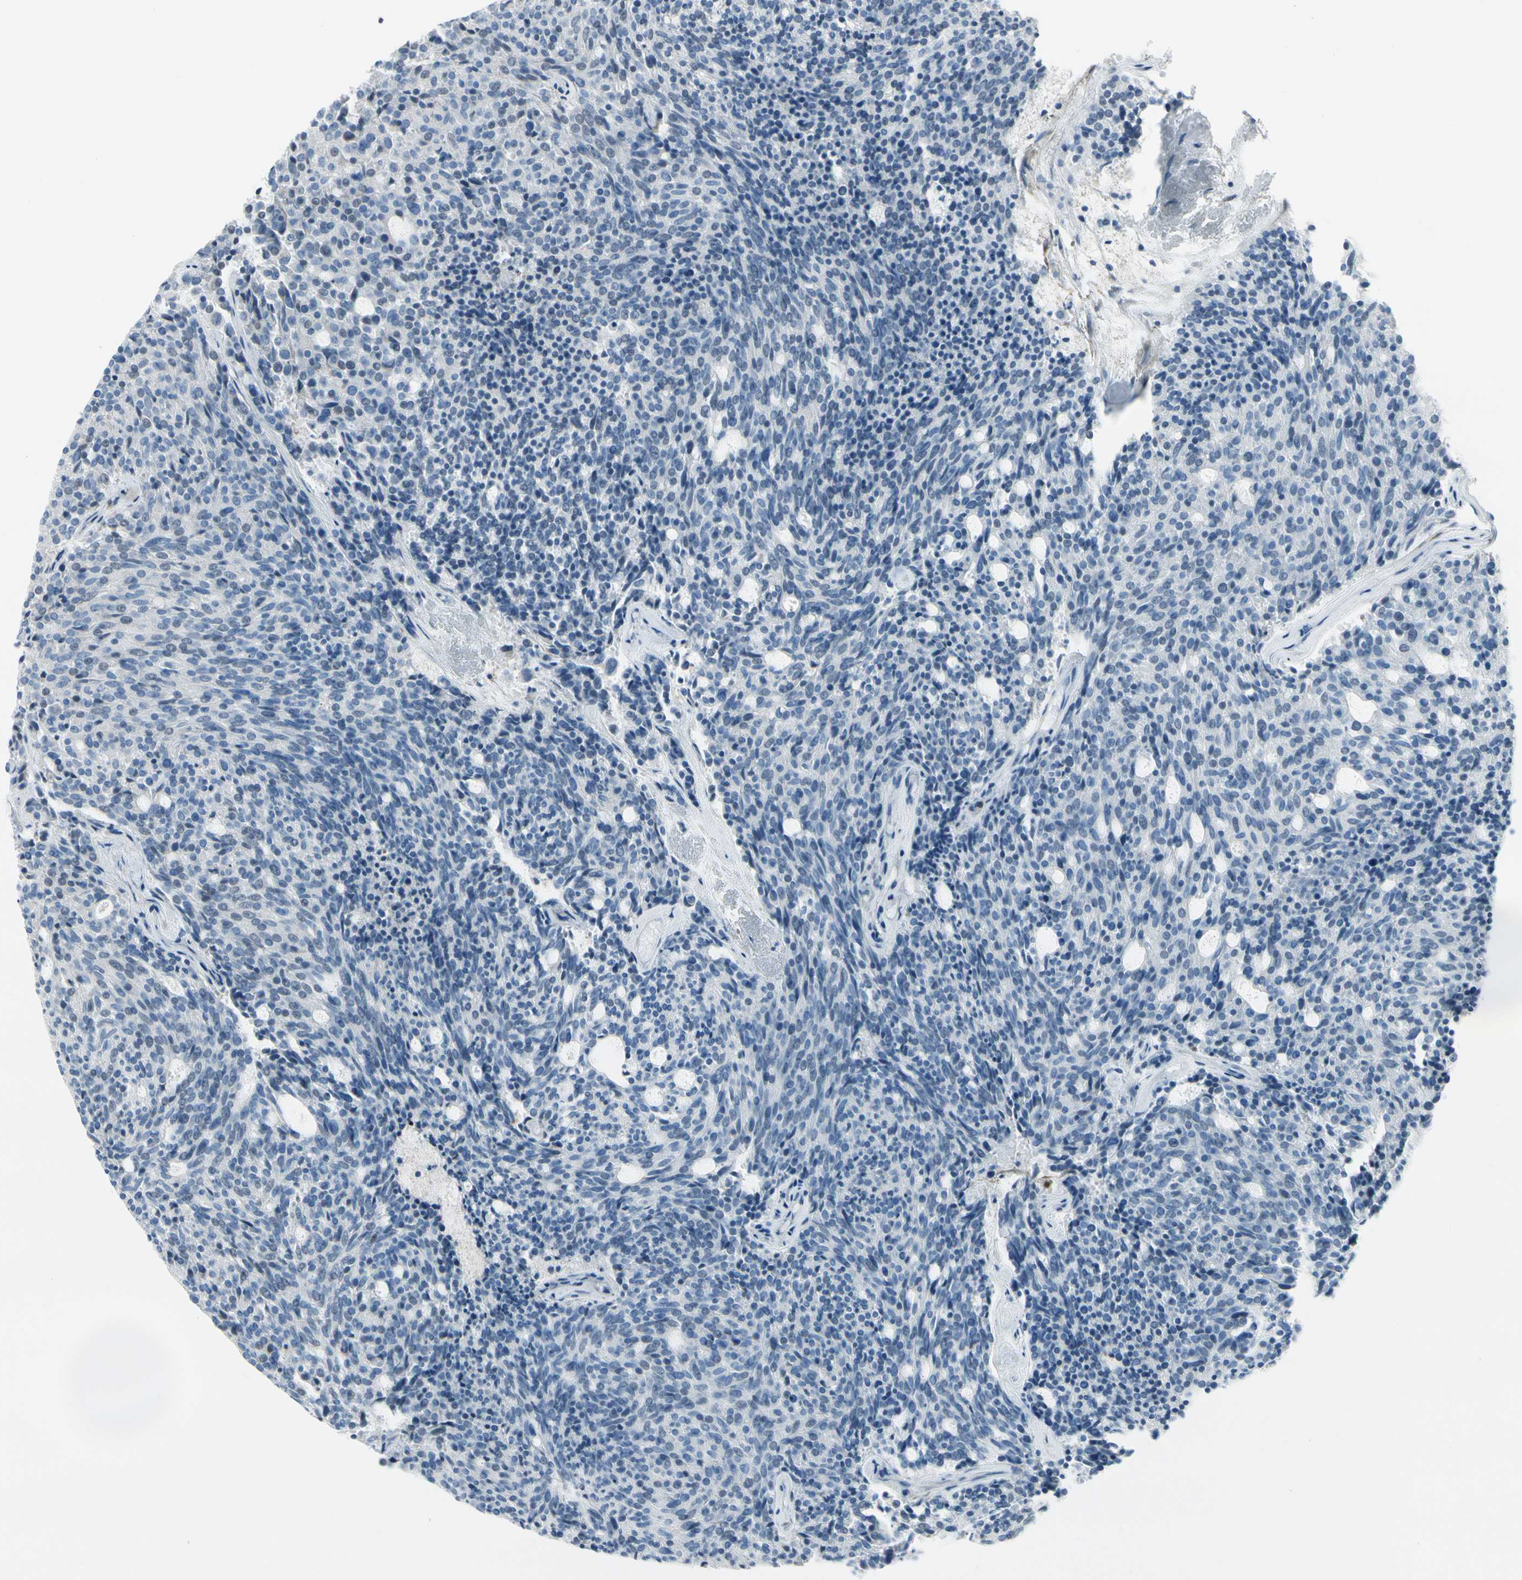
{"staining": {"intensity": "negative", "quantity": "none", "location": "none"}, "tissue": "carcinoid", "cell_type": "Tumor cells", "image_type": "cancer", "snomed": [{"axis": "morphology", "description": "Carcinoid, malignant, NOS"}, {"axis": "topography", "description": "Pancreas"}], "caption": "The immunohistochemistry image has no significant positivity in tumor cells of carcinoid (malignant) tissue.", "gene": "TRAF1", "patient": {"sex": "female", "age": 54}}